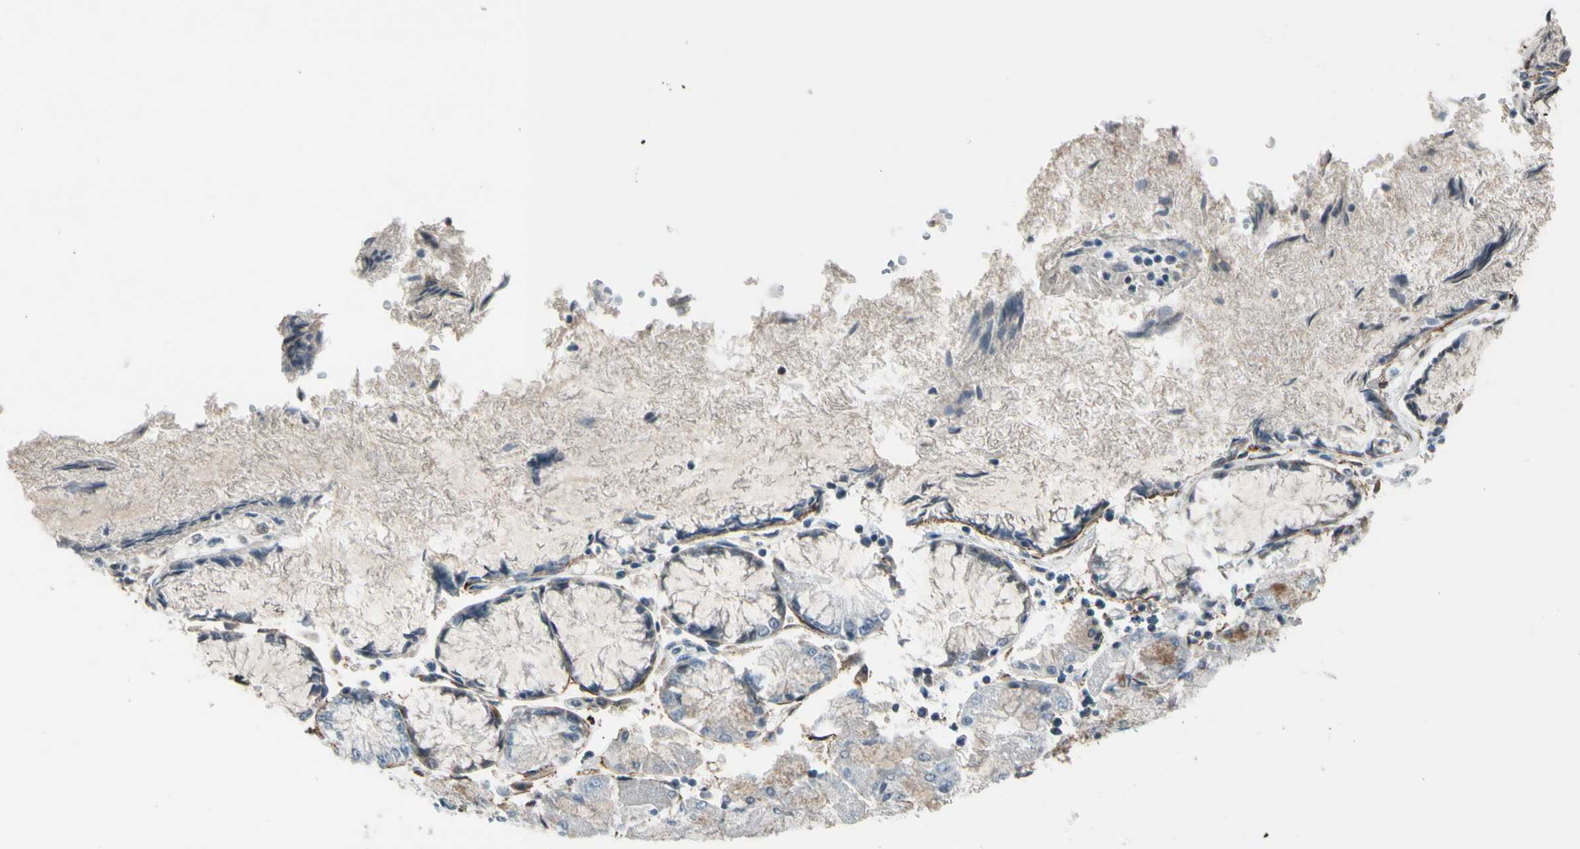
{"staining": {"intensity": "moderate", "quantity": "<25%", "location": "cytoplasmic/membranous"}, "tissue": "stomach cancer", "cell_type": "Tumor cells", "image_type": "cancer", "snomed": [{"axis": "morphology", "description": "Normal tissue, NOS"}, {"axis": "morphology", "description": "Adenocarcinoma, NOS"}, {"axis": "topography", "description": "Stomach, upper"}, {"axis": "topography", "description": "Stomach"}], "caption": "Stomach cancer (adenocarcinoma) was stained to show a protein in brown. There is low levels of moderate cytoplasmic/membranous expression in about <25% of tumor cells. Ihc stains the protein in brown and the nuclei are stained blue.", "gene": "PDPN", "patient": {"sex": "male", "age": 59}}